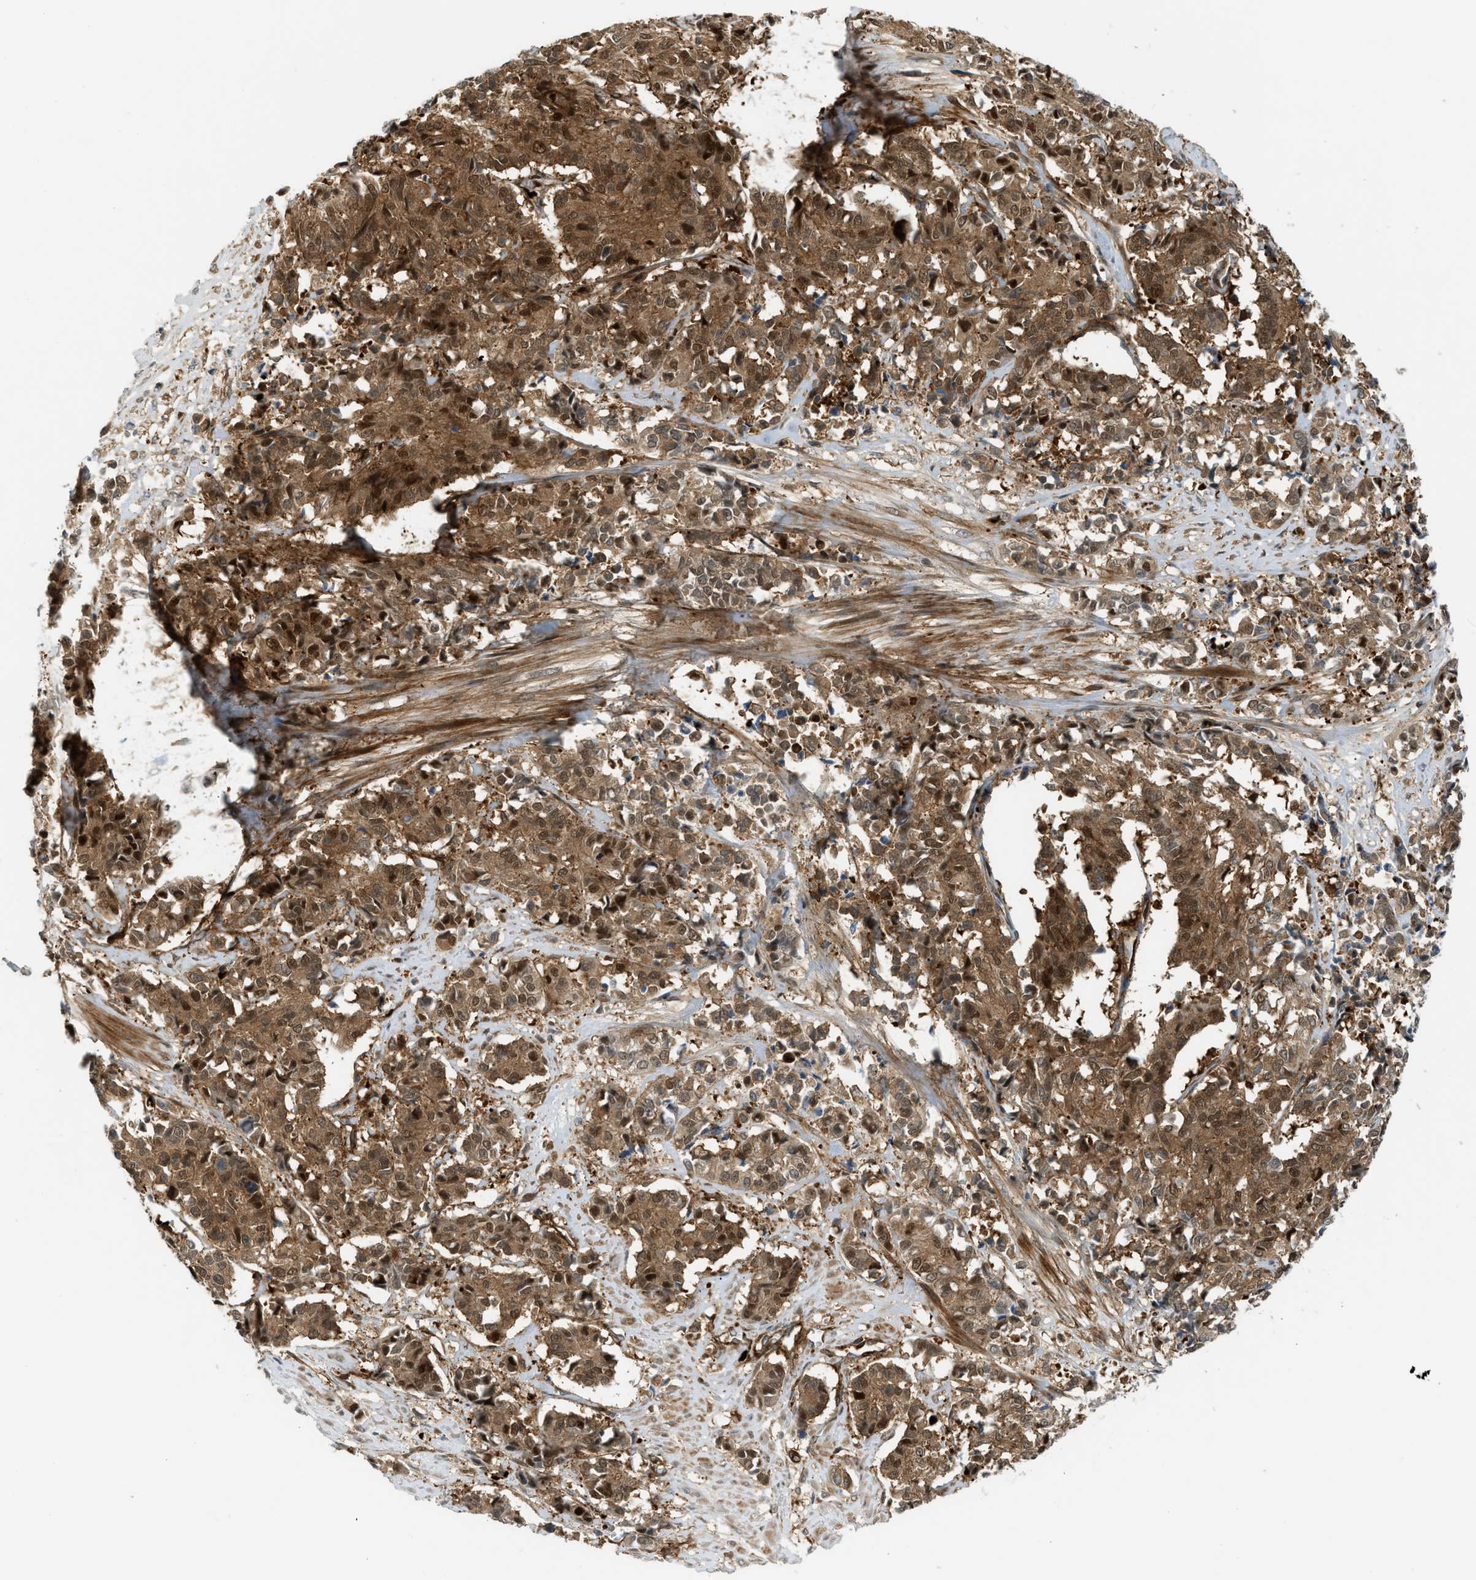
{"staining": {"intensity": "moderate", "quantity": ">75%", "location": "cytoplasmic/membranous,nuclear"}, "tissue": "cervical cancer", "cell_type": "Tumor cells", "image_type": "cancer", "snomed": [{"axis": "morphology", "description": "Squamous cell carcinoma, NOS"}, {"axis": "topography", "description": "Cervix"}], "caption": "Immunohistochemical staining of cervical cancer (squamous cell carcinoma) displays medium levels of moderate cytoplasmic/membranous and nuclear staining in about >75% of tumor cells.", "gene": "EDNRA", "patient": {"sex": "female", "age": 35}}